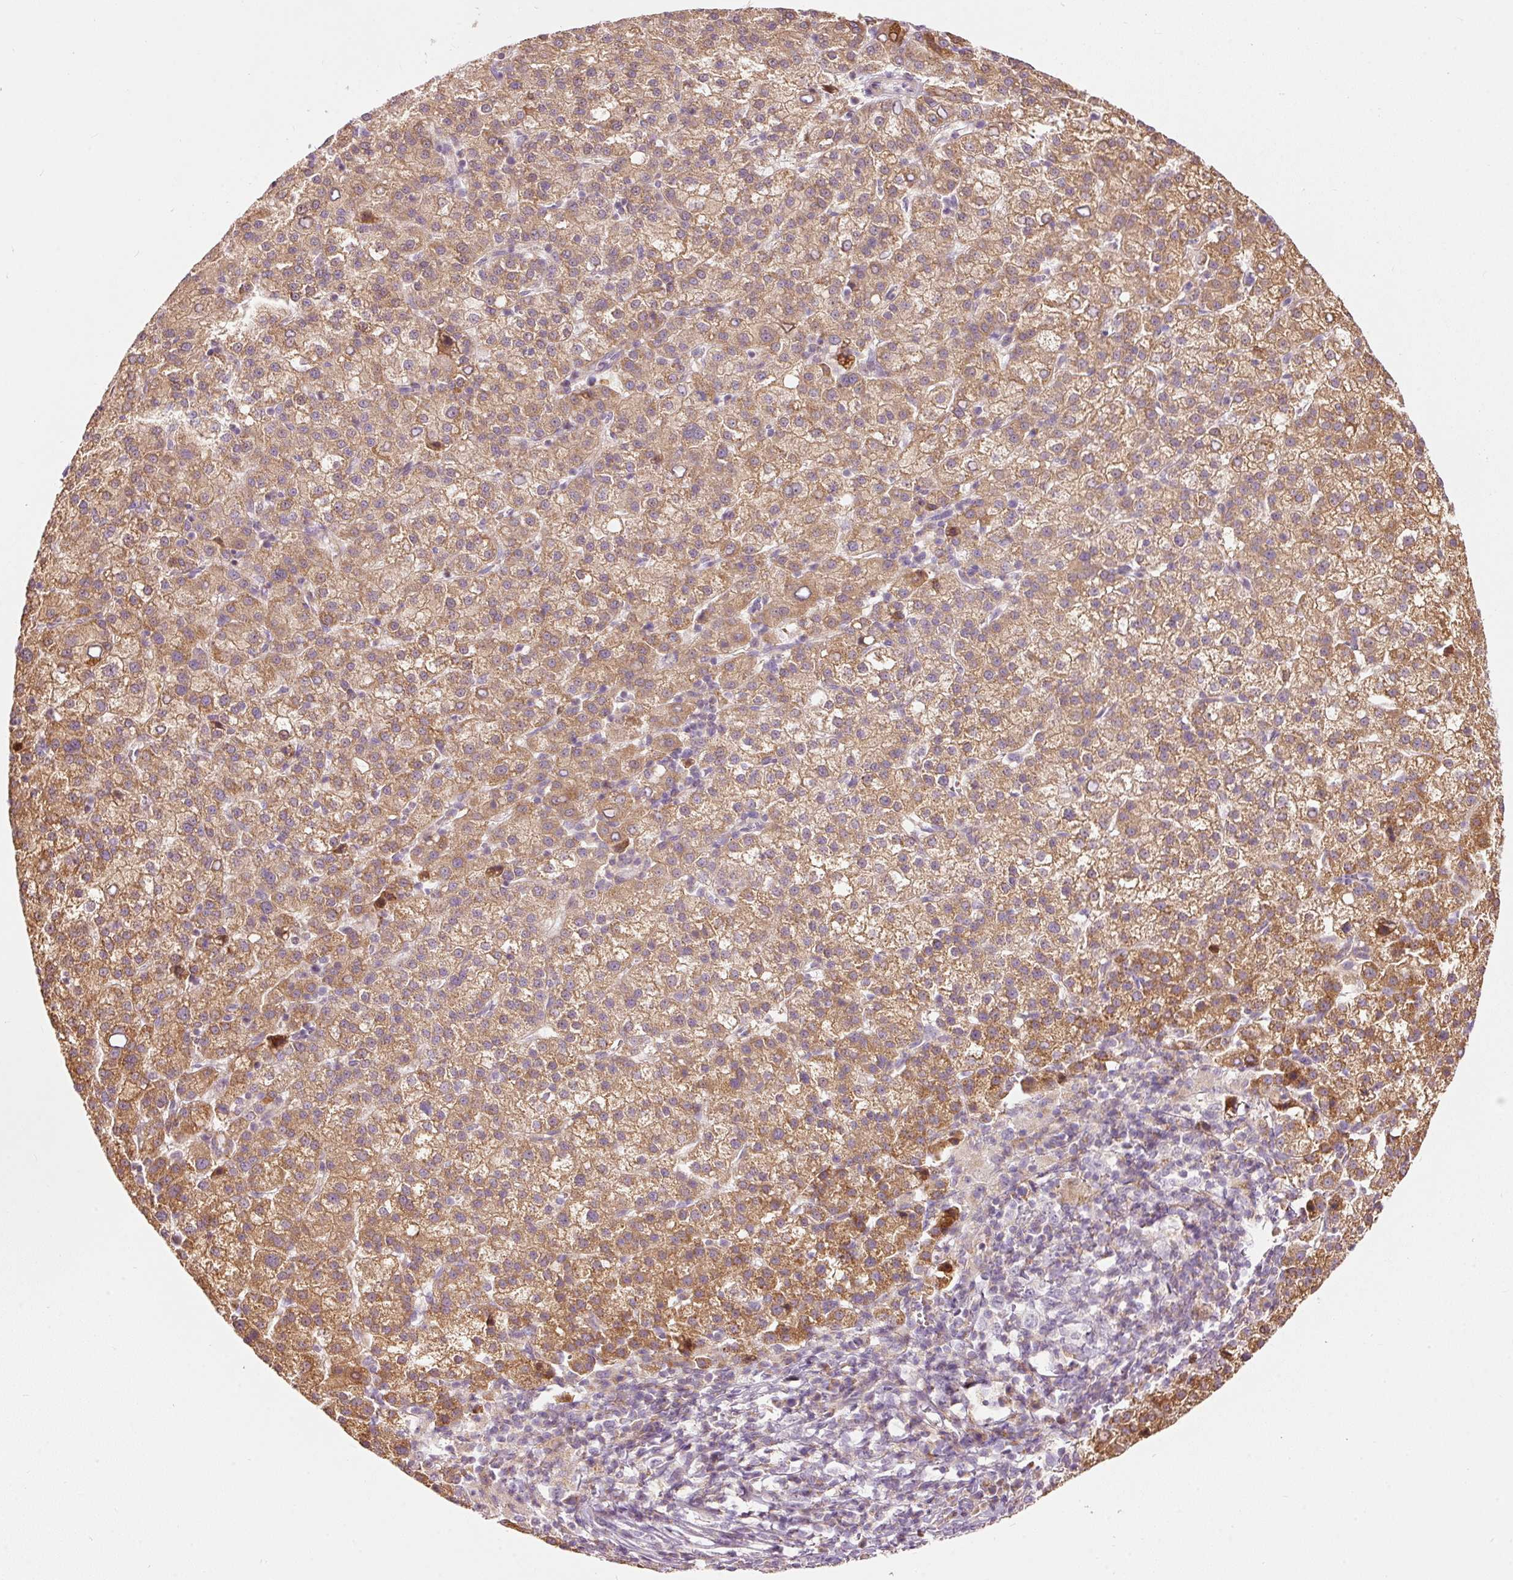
{"staining": {"intensity": "moderate", "quantity": ">75%", "location": "cytoplasmic/membranous"}, "tissue": "liver cancer", "cell_type": "Tumor cells", "image_type": "cancer", "snomed": [{"axis": "morphology", "description": "Carcinoma, Hepatocellular, NOS"}, {"axis": "topography", "description": "Liver"}], "caption": "Immunohistochemistry (IHC) image of human liver cancer stained for a protein (brown), which shows medium levels of moderate cytoplasmic/membranous expression in about >75% of tumor cells.", "gene": "SNAPC5", "patient": {"sex": "female", "age": 58}}